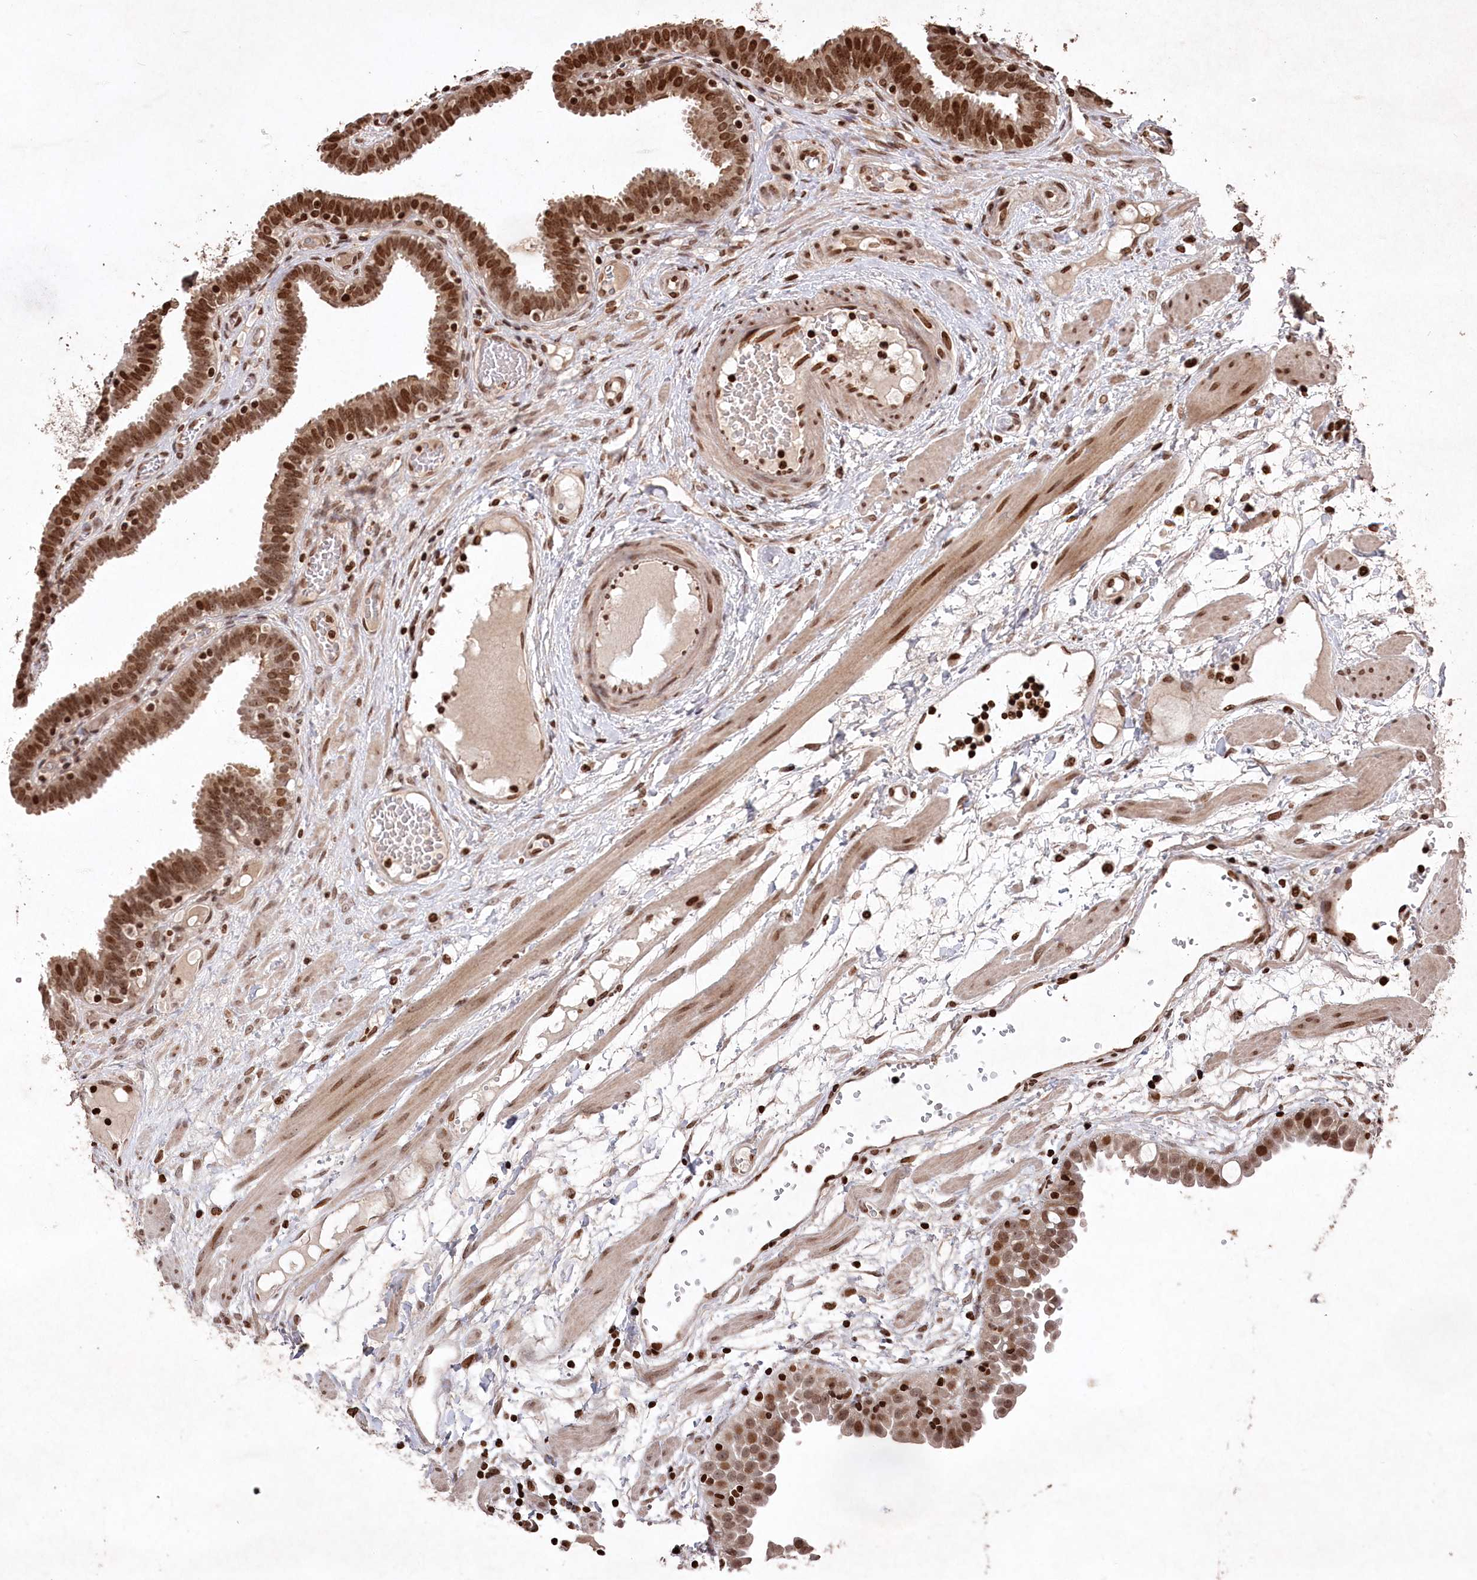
{"staining": {"intensity": "moderate", "quantity": ">75%", "location": "nuclear"}, "tissue": "fallopian tube", "cell_type": "Glandular cells", "image_type": "normal", "snomed": [{"axis": "morphology", "description": "Normal tissue, NOS"}, {"axis": "topography", "description": "Fallopian tube"}, {"axis": "topography", "description": "Placenta"}], "caption": "Fallopian tube stained with a brown dye reveals moderate nuclear positive positivity in approximately >75% of glandular cells.", "gene": "CCSER2", "patient": {"sex": "female", "age": 32}}